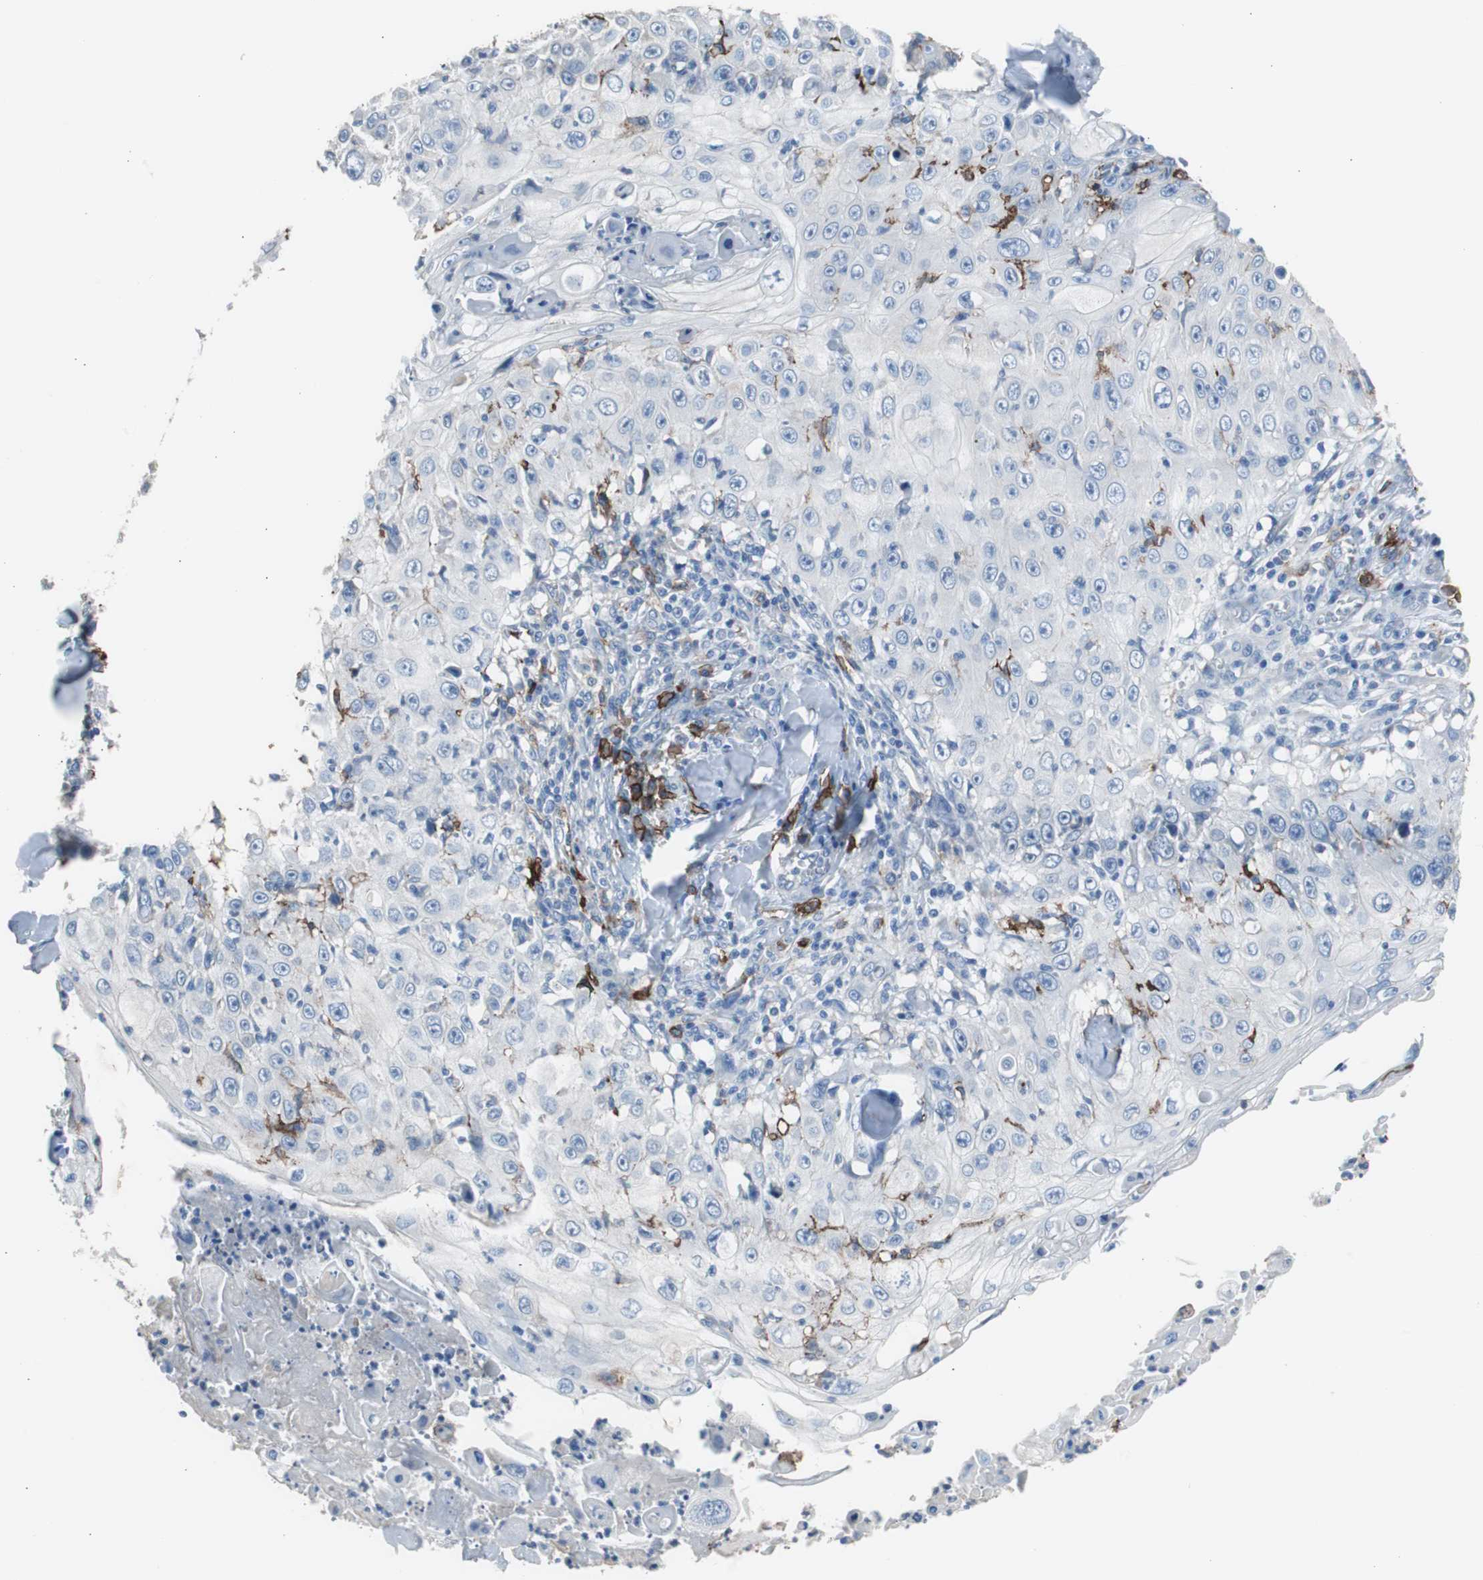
{"staining": {"intensity": "negative", "quantity": "none", "location": "none"}, "tissue": "skin cancer", "cell_type": "Tumor cells", "image_type": "cancer", "snomed": [{"axis": "morphology", "description": "Squamous cell carcinoma, NOS"}, {"axis": "topography", "description": "Skin"}], "caption": "DAB immunohistochemical staining of human skin squamous cell carcinoma shows no significant staining in tumor cells. (IHC, brightfield microscopy, high magnification).", "gene": "FCGR2B", "patient": {"sex": "male", "age": 86}}